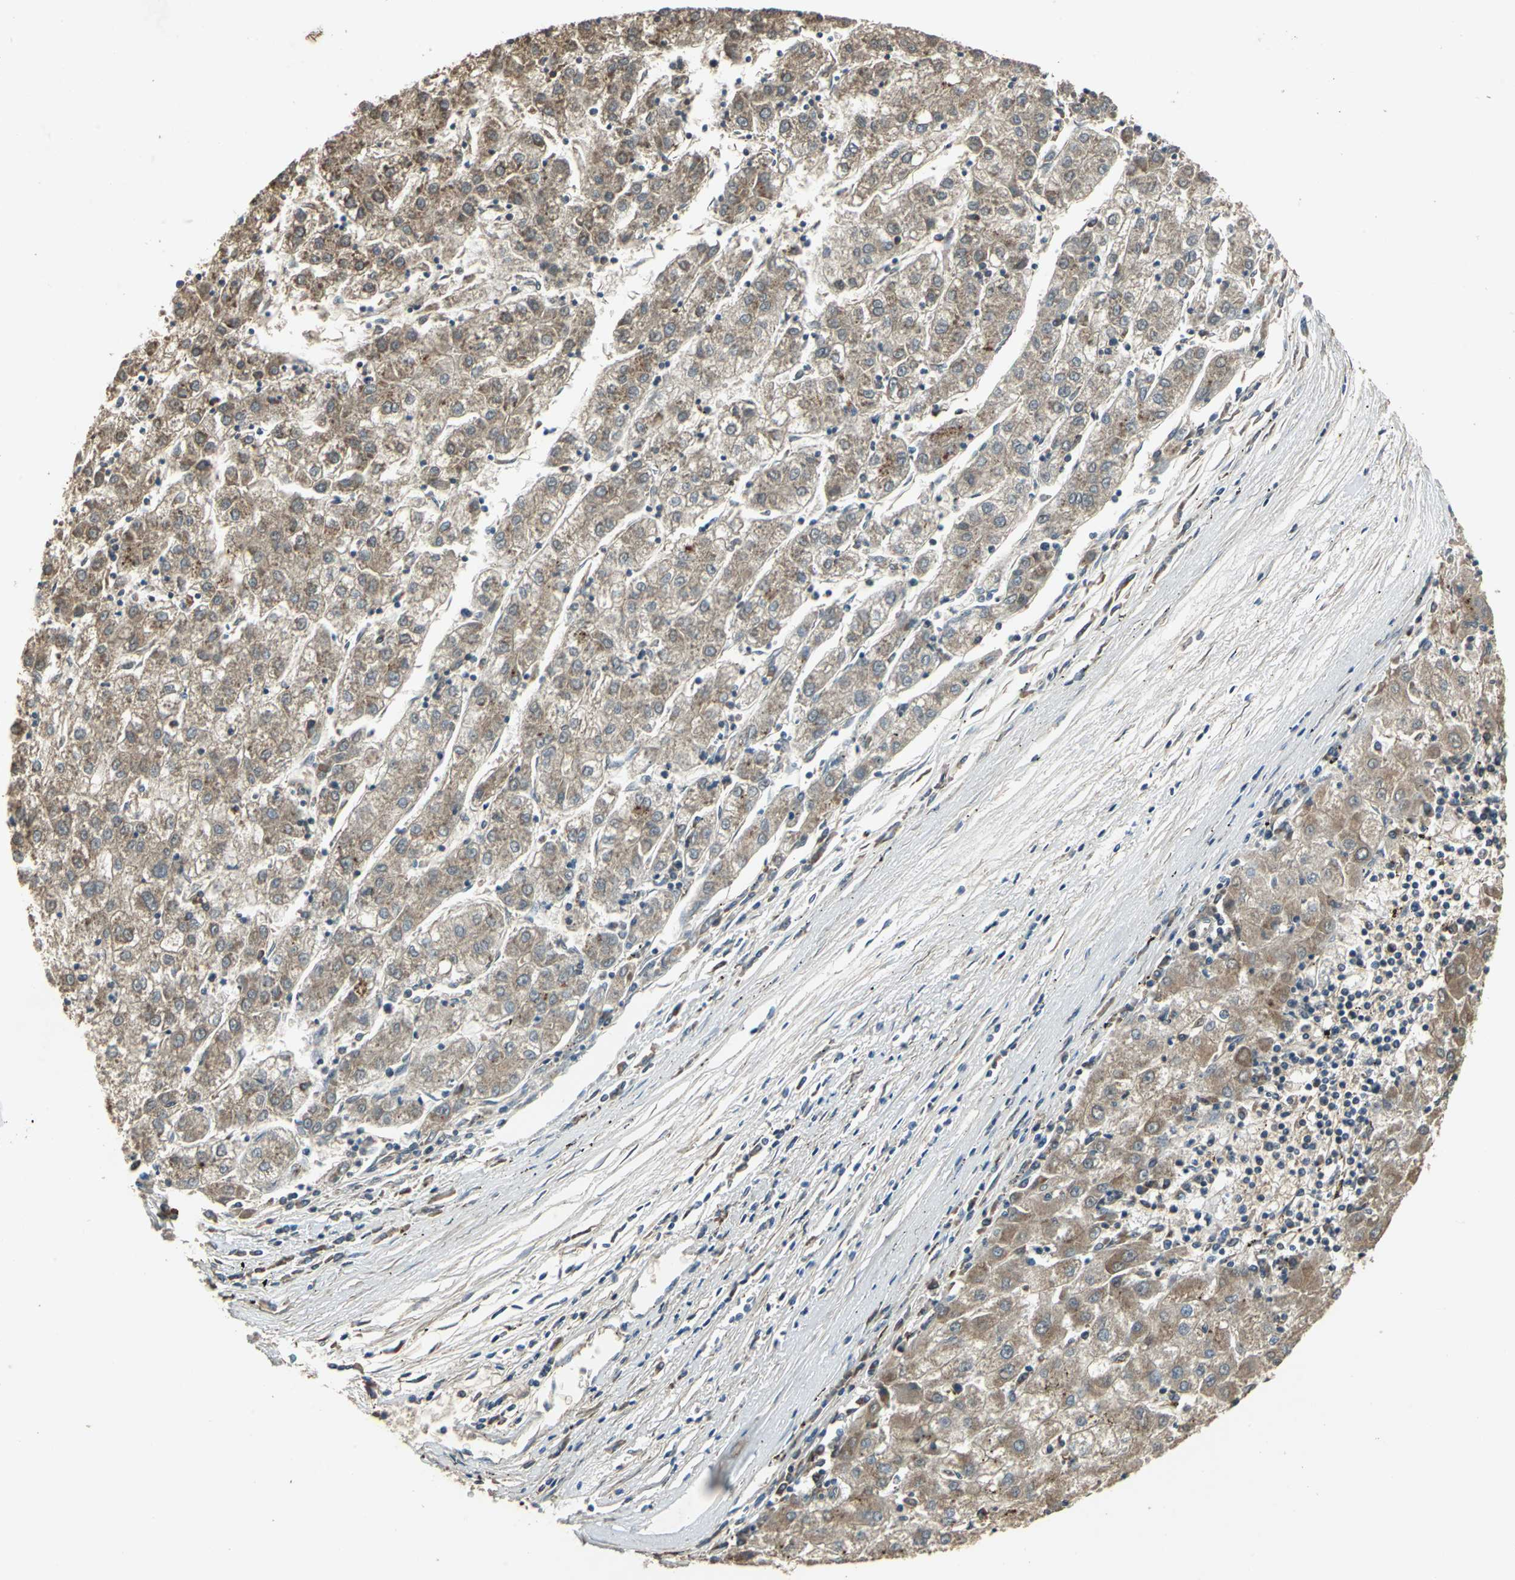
{"staining": {"intensity": "moderate", "quantity": ">75%", "location": "cytoplasmic/membranous"}, "tissue": "liver cancer", "cell_type": "Tumor cells", "image_type": "cancer", "snomed": [{"axis": "morphology", "description": "Carcinoma, Hepatocellular, NOS"}, {"axis": "topography", "description": "Liver"}], "caption": "High-power microscopy captured an immunohistochemistry (IHC) photomicrograph of liver hepatocellular carcinoma, revealing moderate cytoplasmic/membranous expression in approximately >75% of tumor cells.", "gene": "POLRMT", "patient": {"sex": "male", "age": 72}}